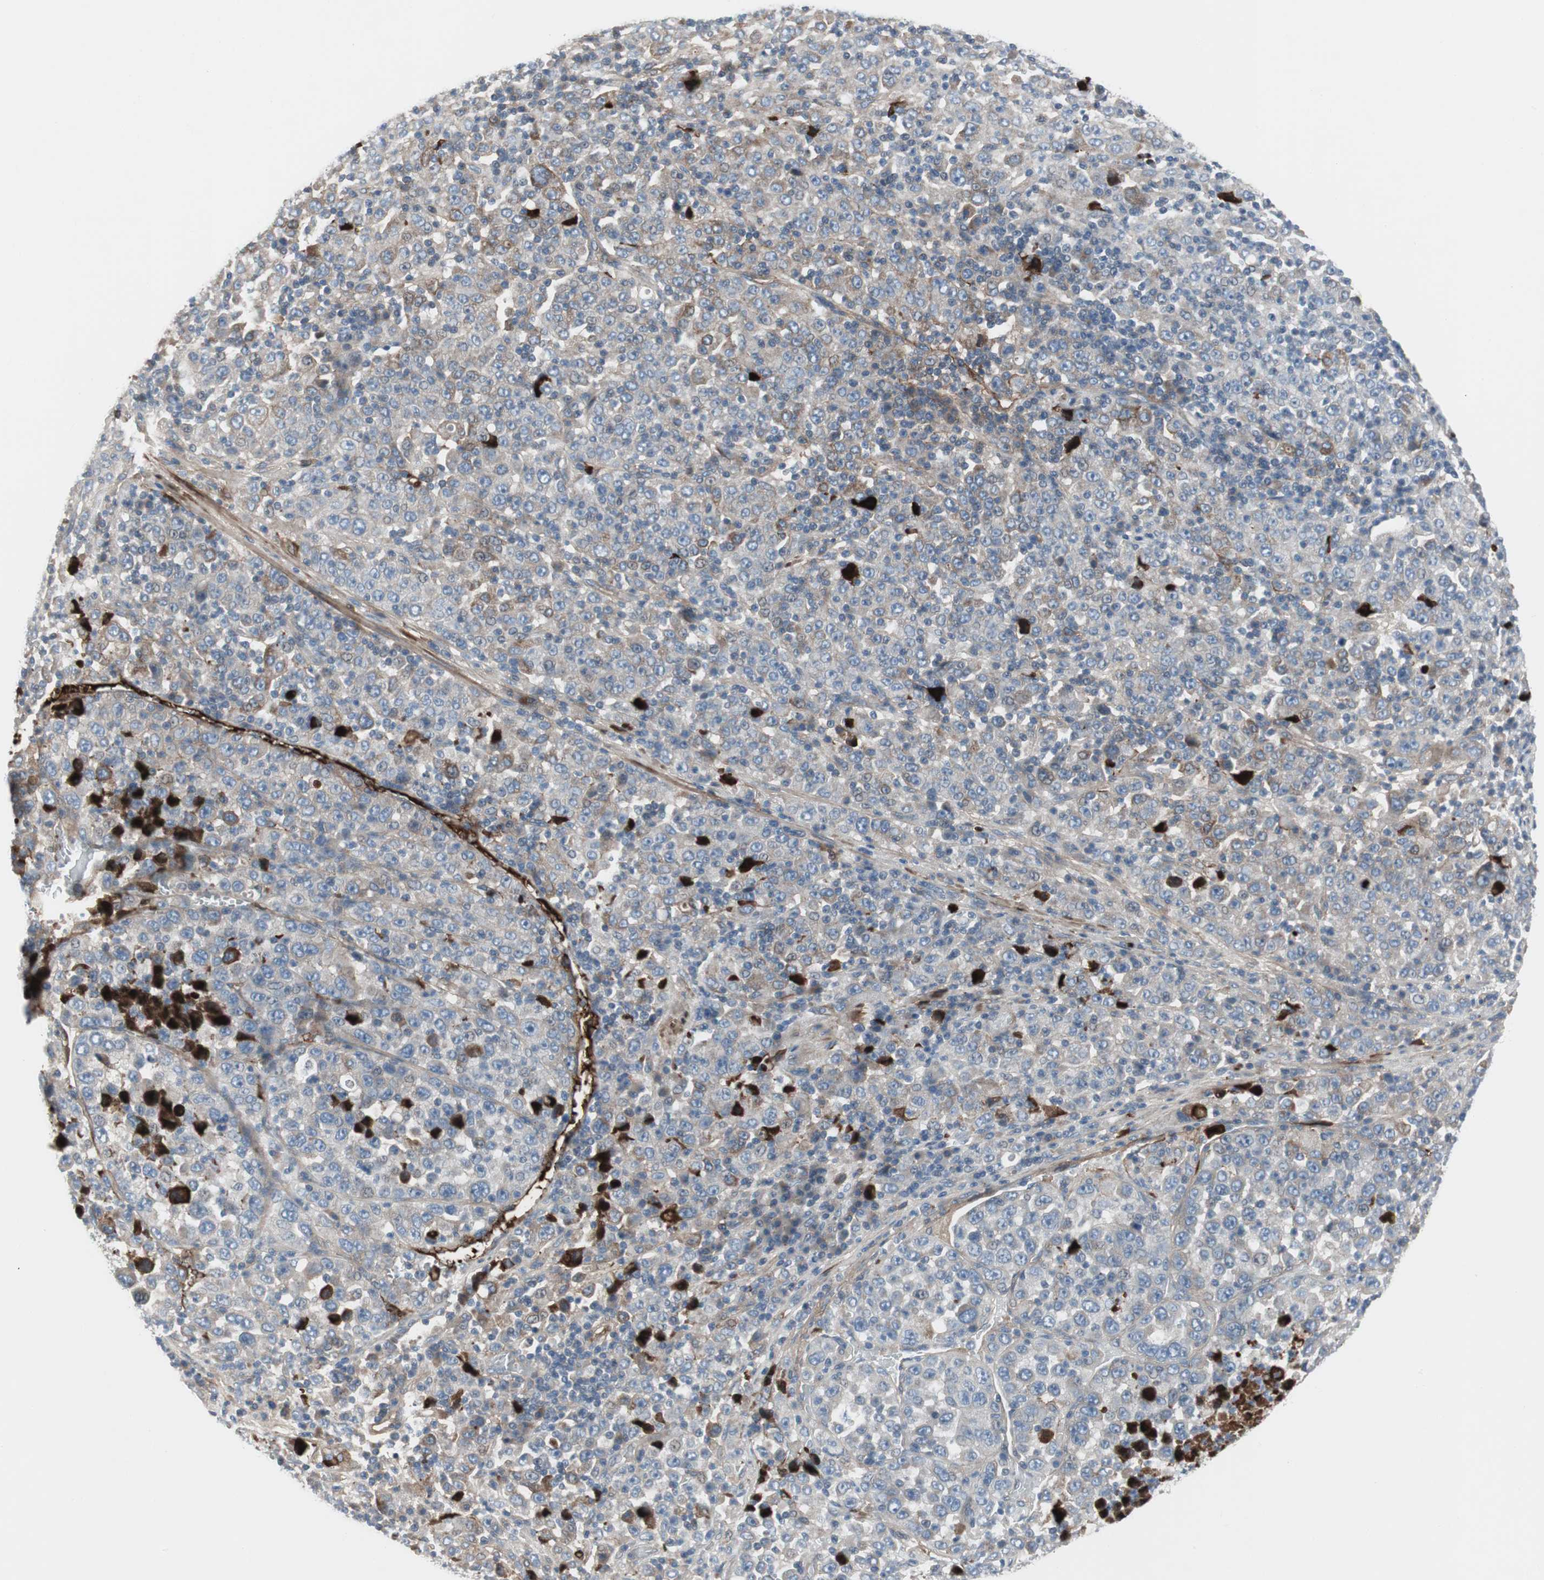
{"staining": {"intensity": "weak", "quantity": ">75%", "location": "cytoplasmic/membranous"}, "tissue": "stomach cancer", "cell_type": "Tumor cells", "image_type": "cancer", "snomed": [{"axis": "morphology", "description": "Normal tissue, NOS"}, {"axis": "morphology", "description": "Adenocarcinoma, NOS"}, {"axis": "topography", "description": "Stomach, upper"}, {"axis": "topography", "description": "Stomach"}], "caption": "DAB (3,3'-diaminobenzidine) immunohistochemical staining of stomach adenocarcinoma reveals weak cytoplasmic/membranous protein staining in approximately >75% of tumor cells. (Stains: DAB in brown, nuclei in blue, Microscopy: brightfield microscopy at high magnification).", "gene": "PIGR", "patient": {"sex": "male", "age": 59}}